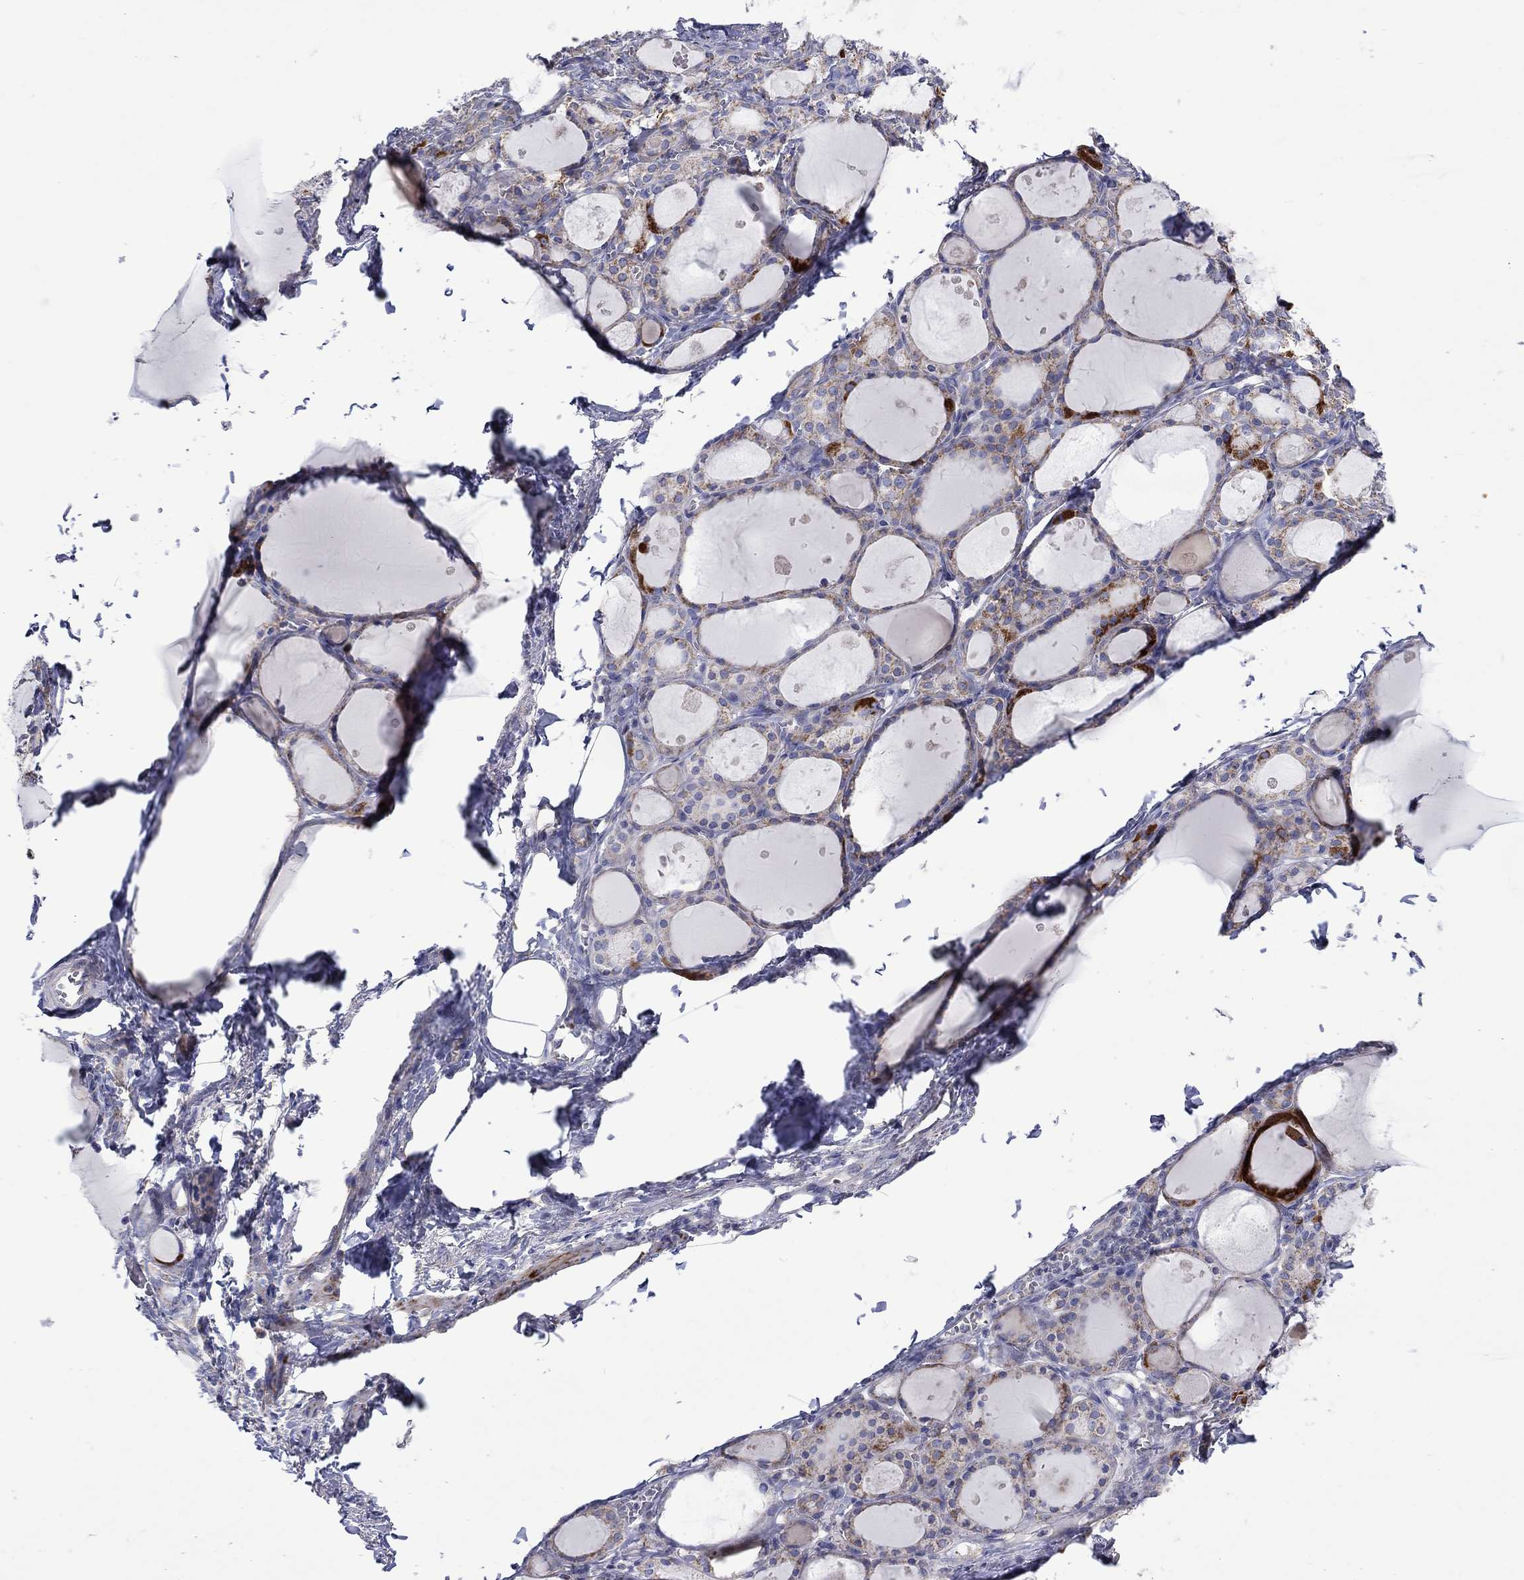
{"staining": {"intensity": "strong", "quantity": "<25%", "location": "cytoplasmic/membranous"}, "tissue": "thyroid gland", "cell_type": "Glandular cells", "image_type": "normal", "snomed": [{"axis": "morphology", "description": "Normal tissue, NOS"}, {"axis": "topography", "description": "Thyroid gland"}], "caption": "Approximately <25% of glandular cells in normal human thyroid gland demonstrate strong cytoplasmic/membranous protein positivity as visualized by brown immunohistochemical staining.", "gene": "CISD1", "patient": {"sex": "male", "age": 68}}